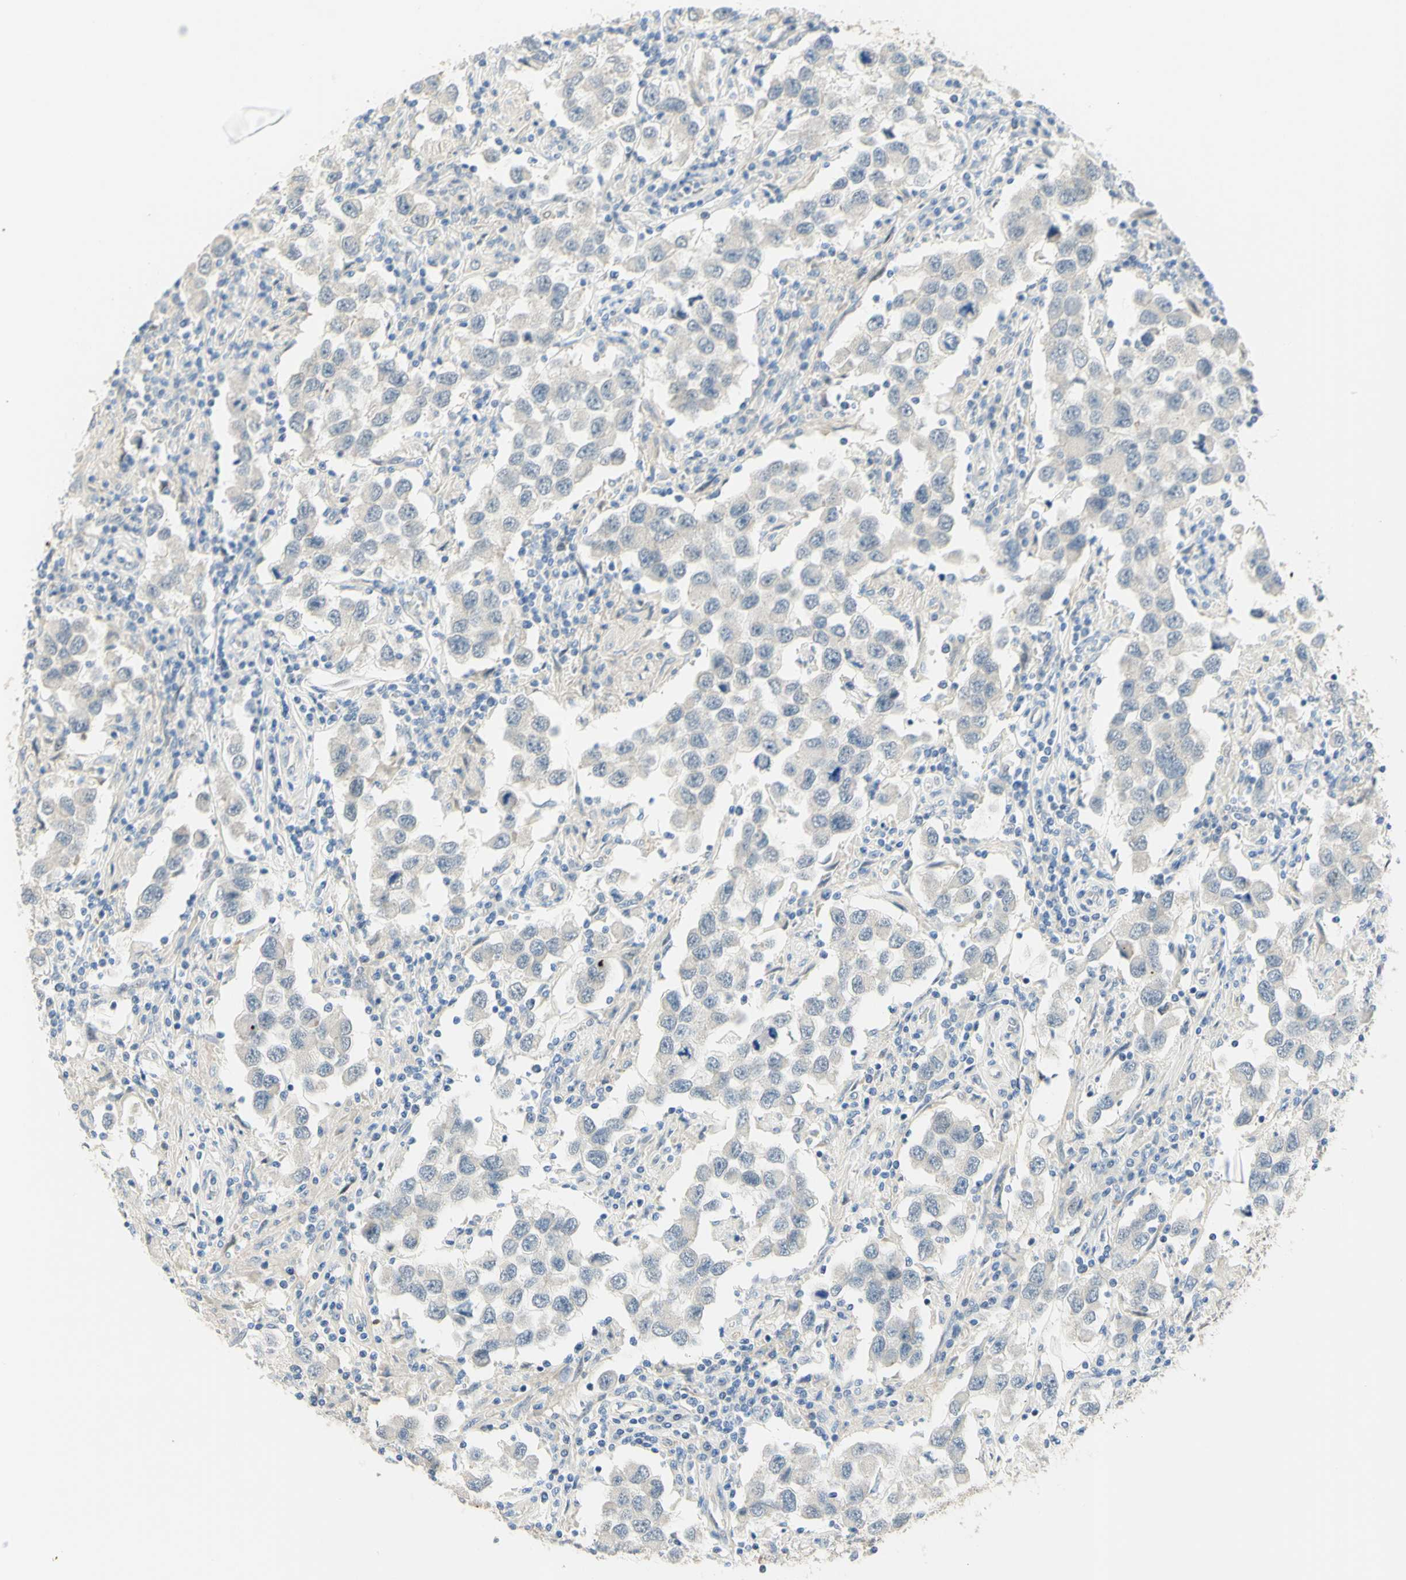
{"staining": {"intensity": "negative", "quantity": "none", "location": "none"}, "tissue": "testis cancer", "cell_type": "Tumor cells", "image_type": "cancer", "snomed": [{"axis": "morphology", "description": "Carcinoma, Embryonal, NOS"}, {"axis": "topography", "description": "Testis"}], "caption": "Immunohistochemistry (IHC) of testis cancer (embryonal carcinoma) demonstrates no staining in tumor cells.", "gene": "ANGPT2", "patient": {"sex": "male", "age": 21}}